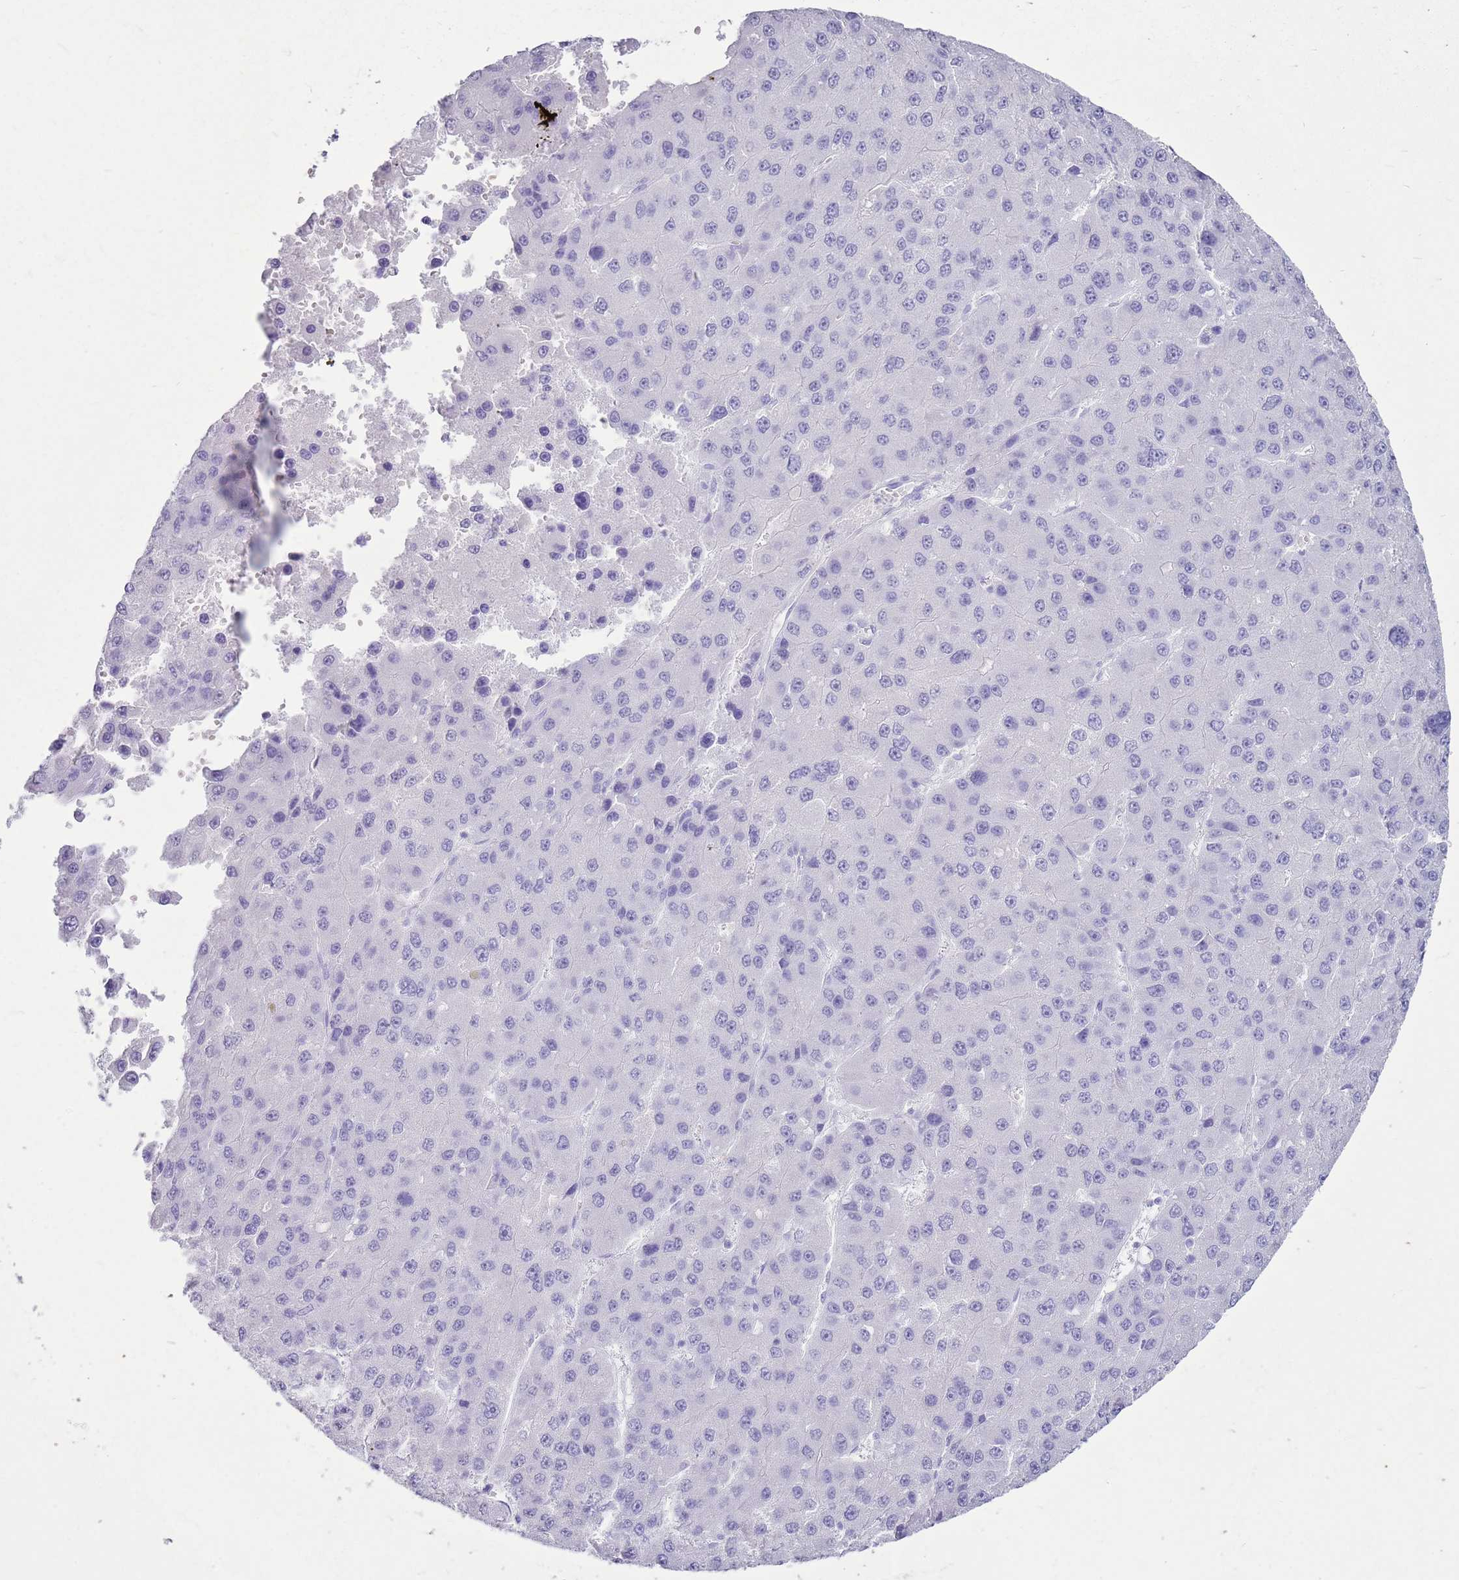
{"staining": {"intensity": "negative", "quantity": "none", "location": "none"}, "tissue": "liver cancer", "cell_type": "Tumor cells", "image_type": "cancer", "snomed": [{"axis": "morphology", "description": "Carcinoma, Hepatocellular, NOS"}, {"axis": "topography", "description": "Liver"}], "caption": "IHC photomicrograph of neoplastic tissue: liver cancer (hepatocellular carcinoma) stained with DAB (3,3'-diaminobenzidine) shows no significant protein positivity in tumor cells. (Stains: DAB IHC with hematoxylin counter stain, Microscopy: brightfield microscopy at high magnification).", "gene": "CA8", "patient": {"sex": "female", "age": 73}}